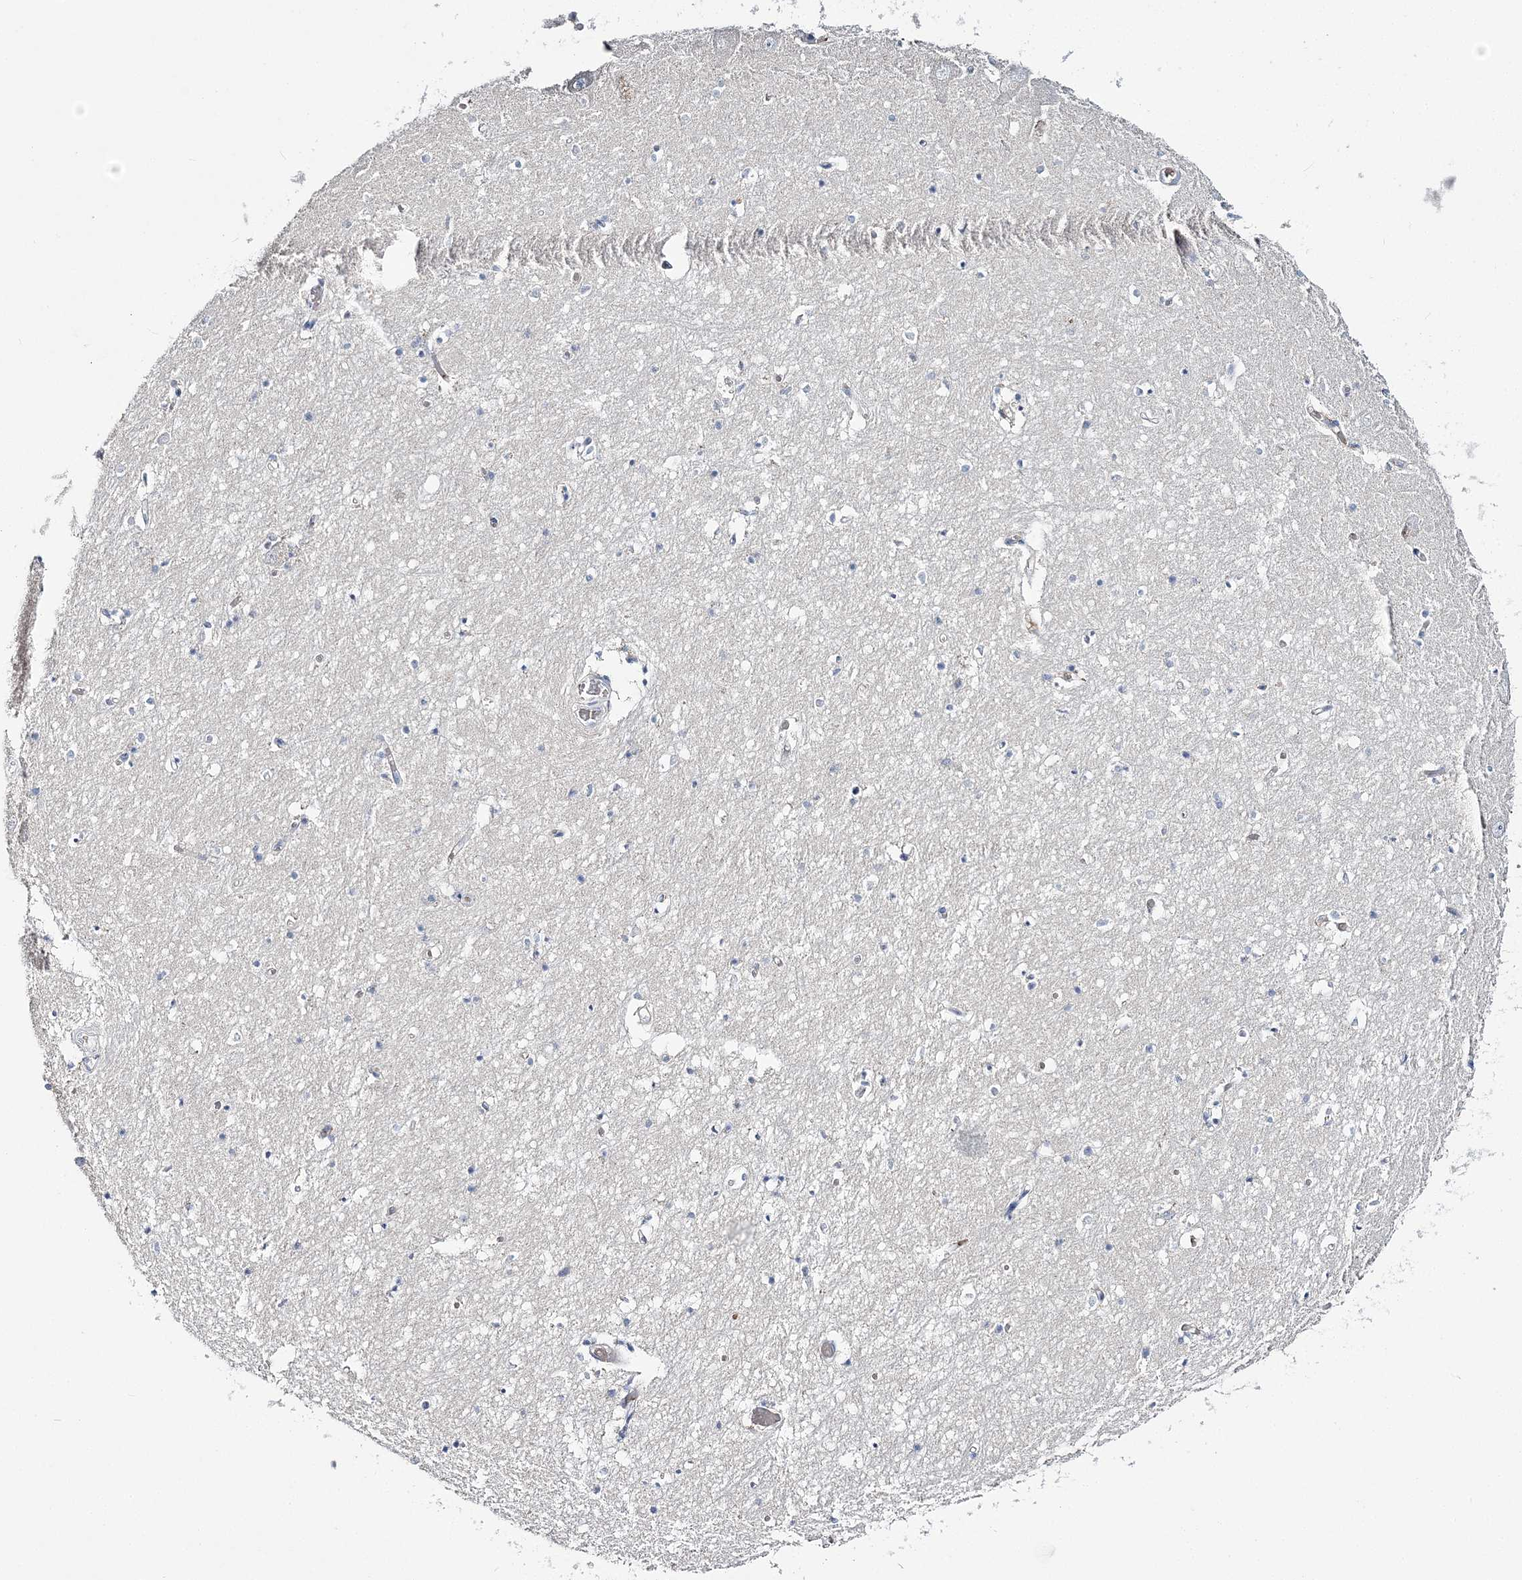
{"staining": {"intensity": "negative", "quantity": "none", "location": "none"}, "tissue": "hippocampus", "cell_type": "Glial cells", "image_type": "normal", "snomed": [{"axis": "morphology", "description": "Normal tissue, NOS"}, {"axis": "topography", "description": "Hippocampus"}], "caption": "Immunohistochemistry image of benign hippocampus stained for a protein (brown), which reveals no staining in glial cells. (DAB IHC, high magnification).", "gene": "ATP11B", "patient": {"sex": "male", "age": 70}}